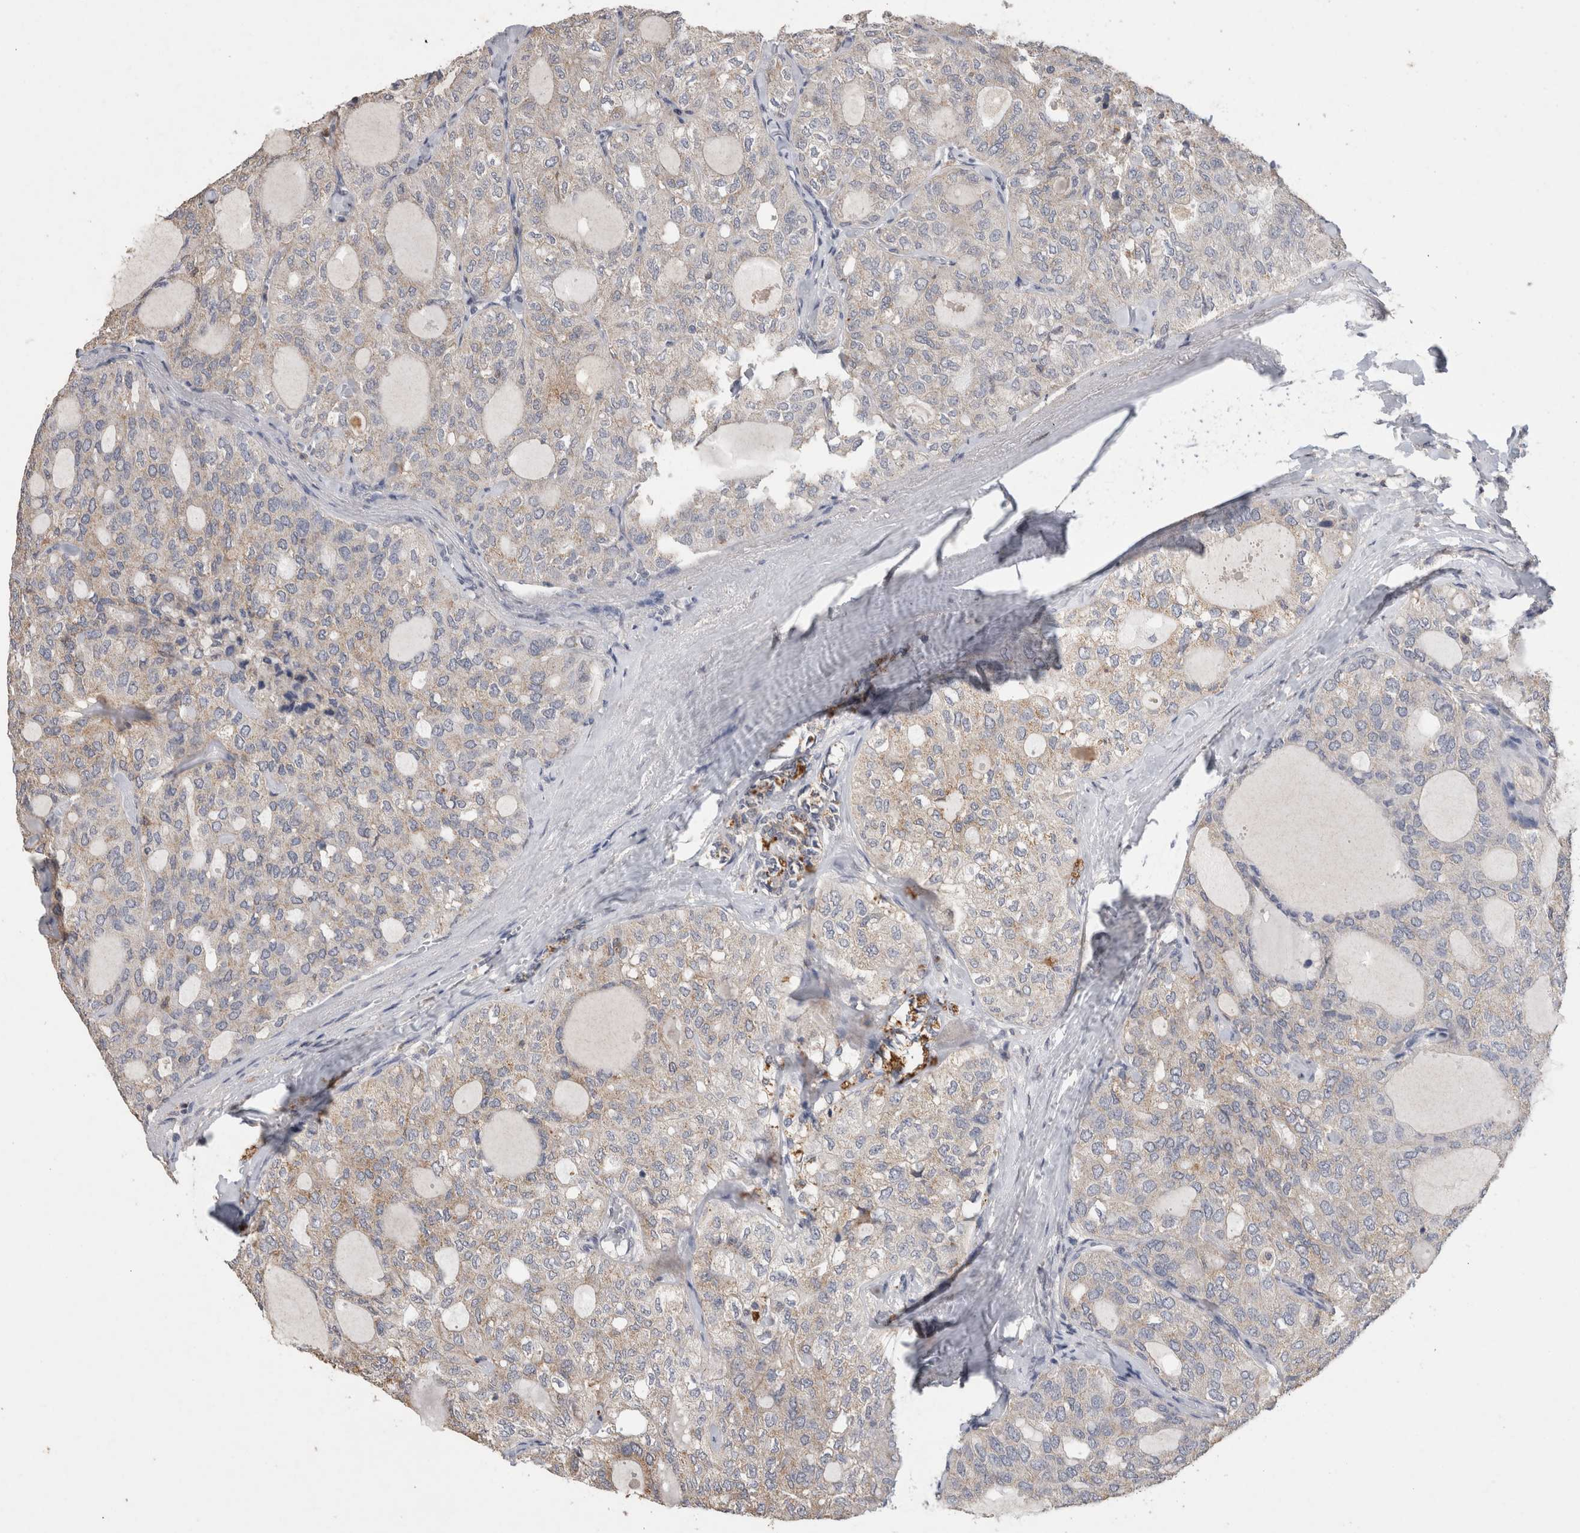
{"staining": {"intensity": "weak", "quantity": "<25%", "location": "cytoplasmic/membranous"}, "tissue": "thyroid cancer", "cell_type": "Tumor cells", "image_type": "cancer", "snomed": [{"axis": "morphology", "description": "Follicular adenoma carcinoma, NOS"}, {"axis": "topography", "description": "Thyroid gland"}], "caption": "A histopathology image of human thyroid cancer (follicular adenoma carcinoma) is negative for staining in tumor cells.", "gene": "CNTFR", "patient": {"sex": "male", "age": 75}}